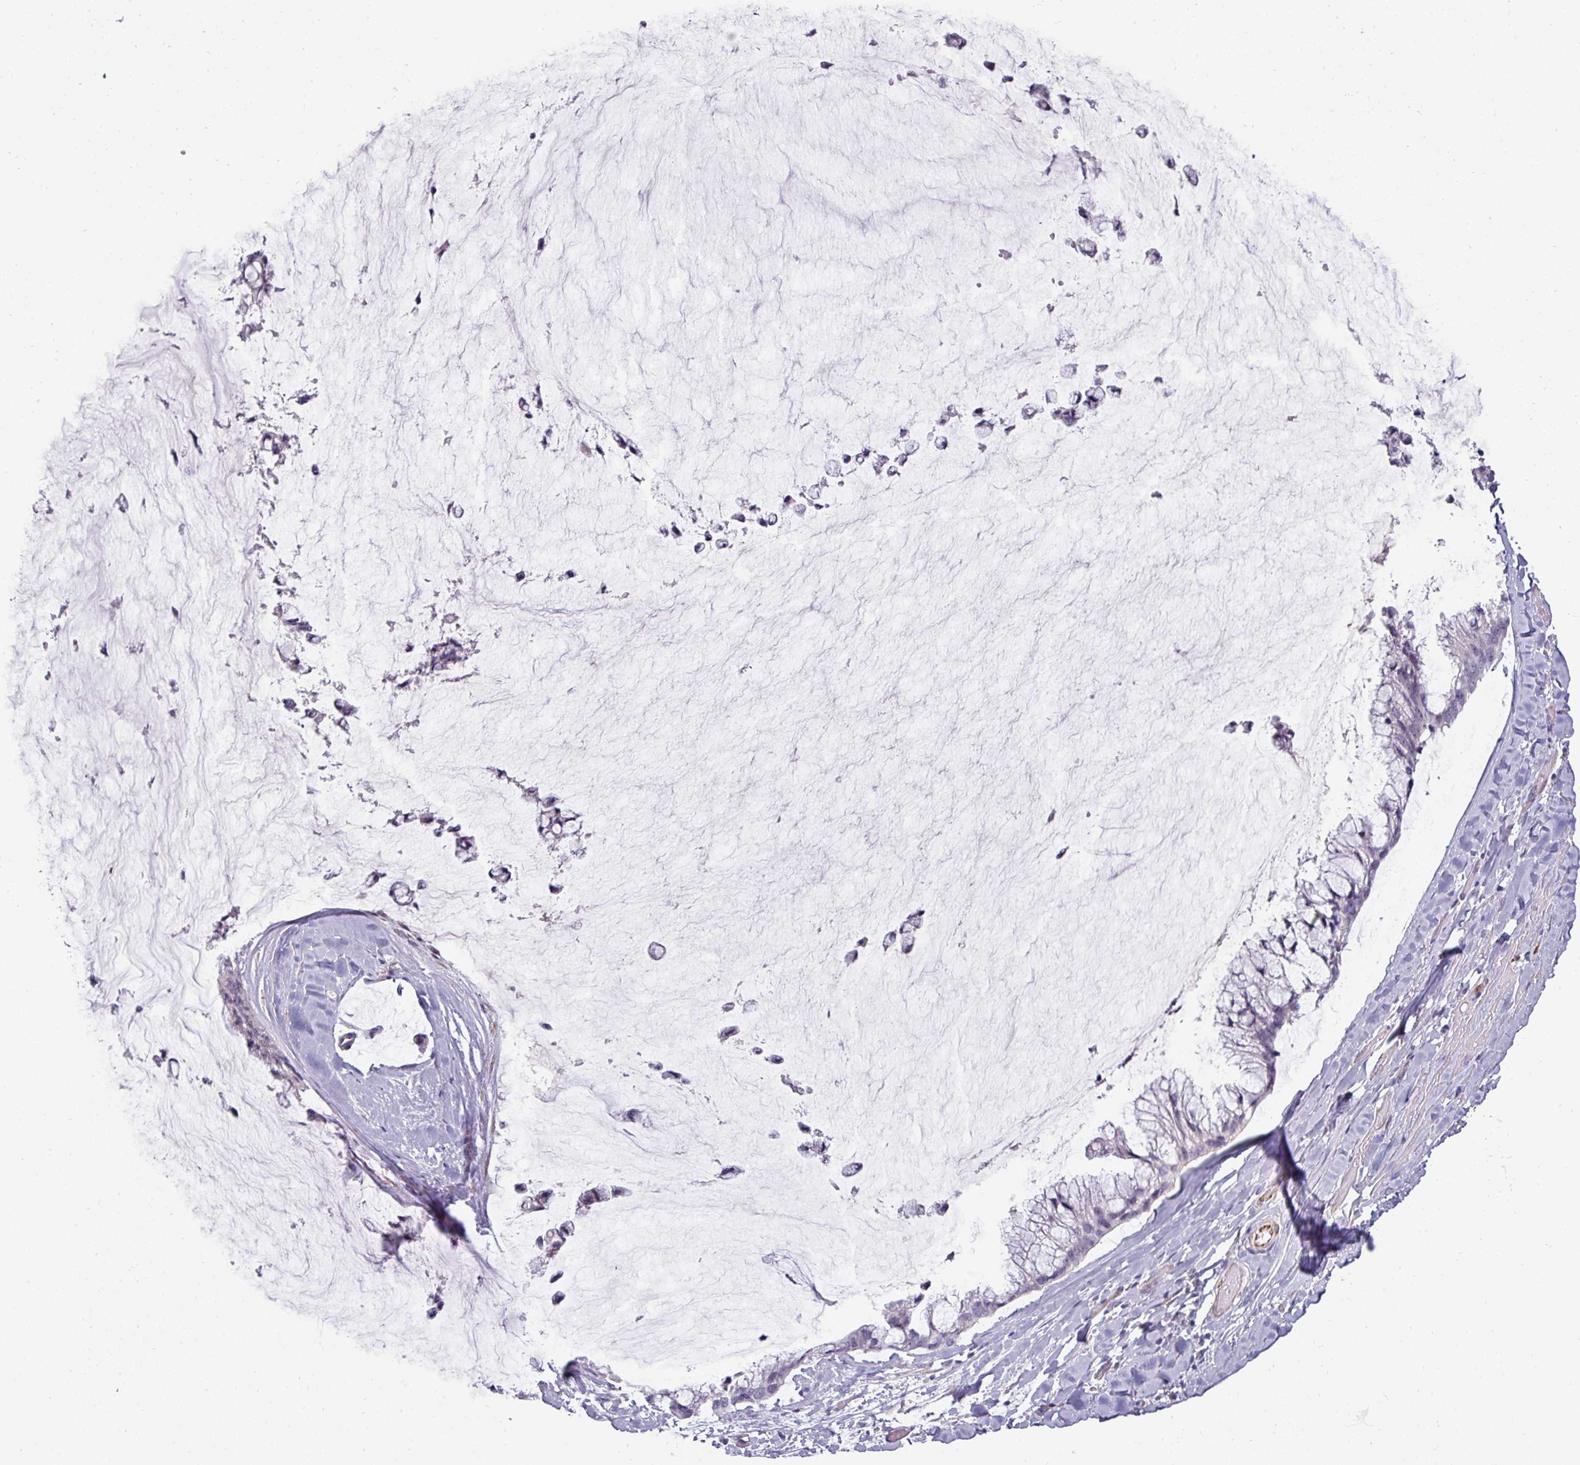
{"staining": {"intensity": "negative", "quantity": "none", "location": "none"}, "tissue": "ovarian cancer", "cell_type": "Tumor cells", "image_type": "cancer", "snomed": [{"axis": "morphology", "description": "Cystadenocarcinoma, mucinous, NOS"}, {"axis": "topography", "description": "Ovary"}], "caption": "Immunohistochemistry micrograph of ovarian cancer (mucinous cystadenocarcinoma) stained for a protein (brown), which reveals no staining in tumor cells.", "gene": "EYA3", "patient": {"sex": "female", "age": 39}}